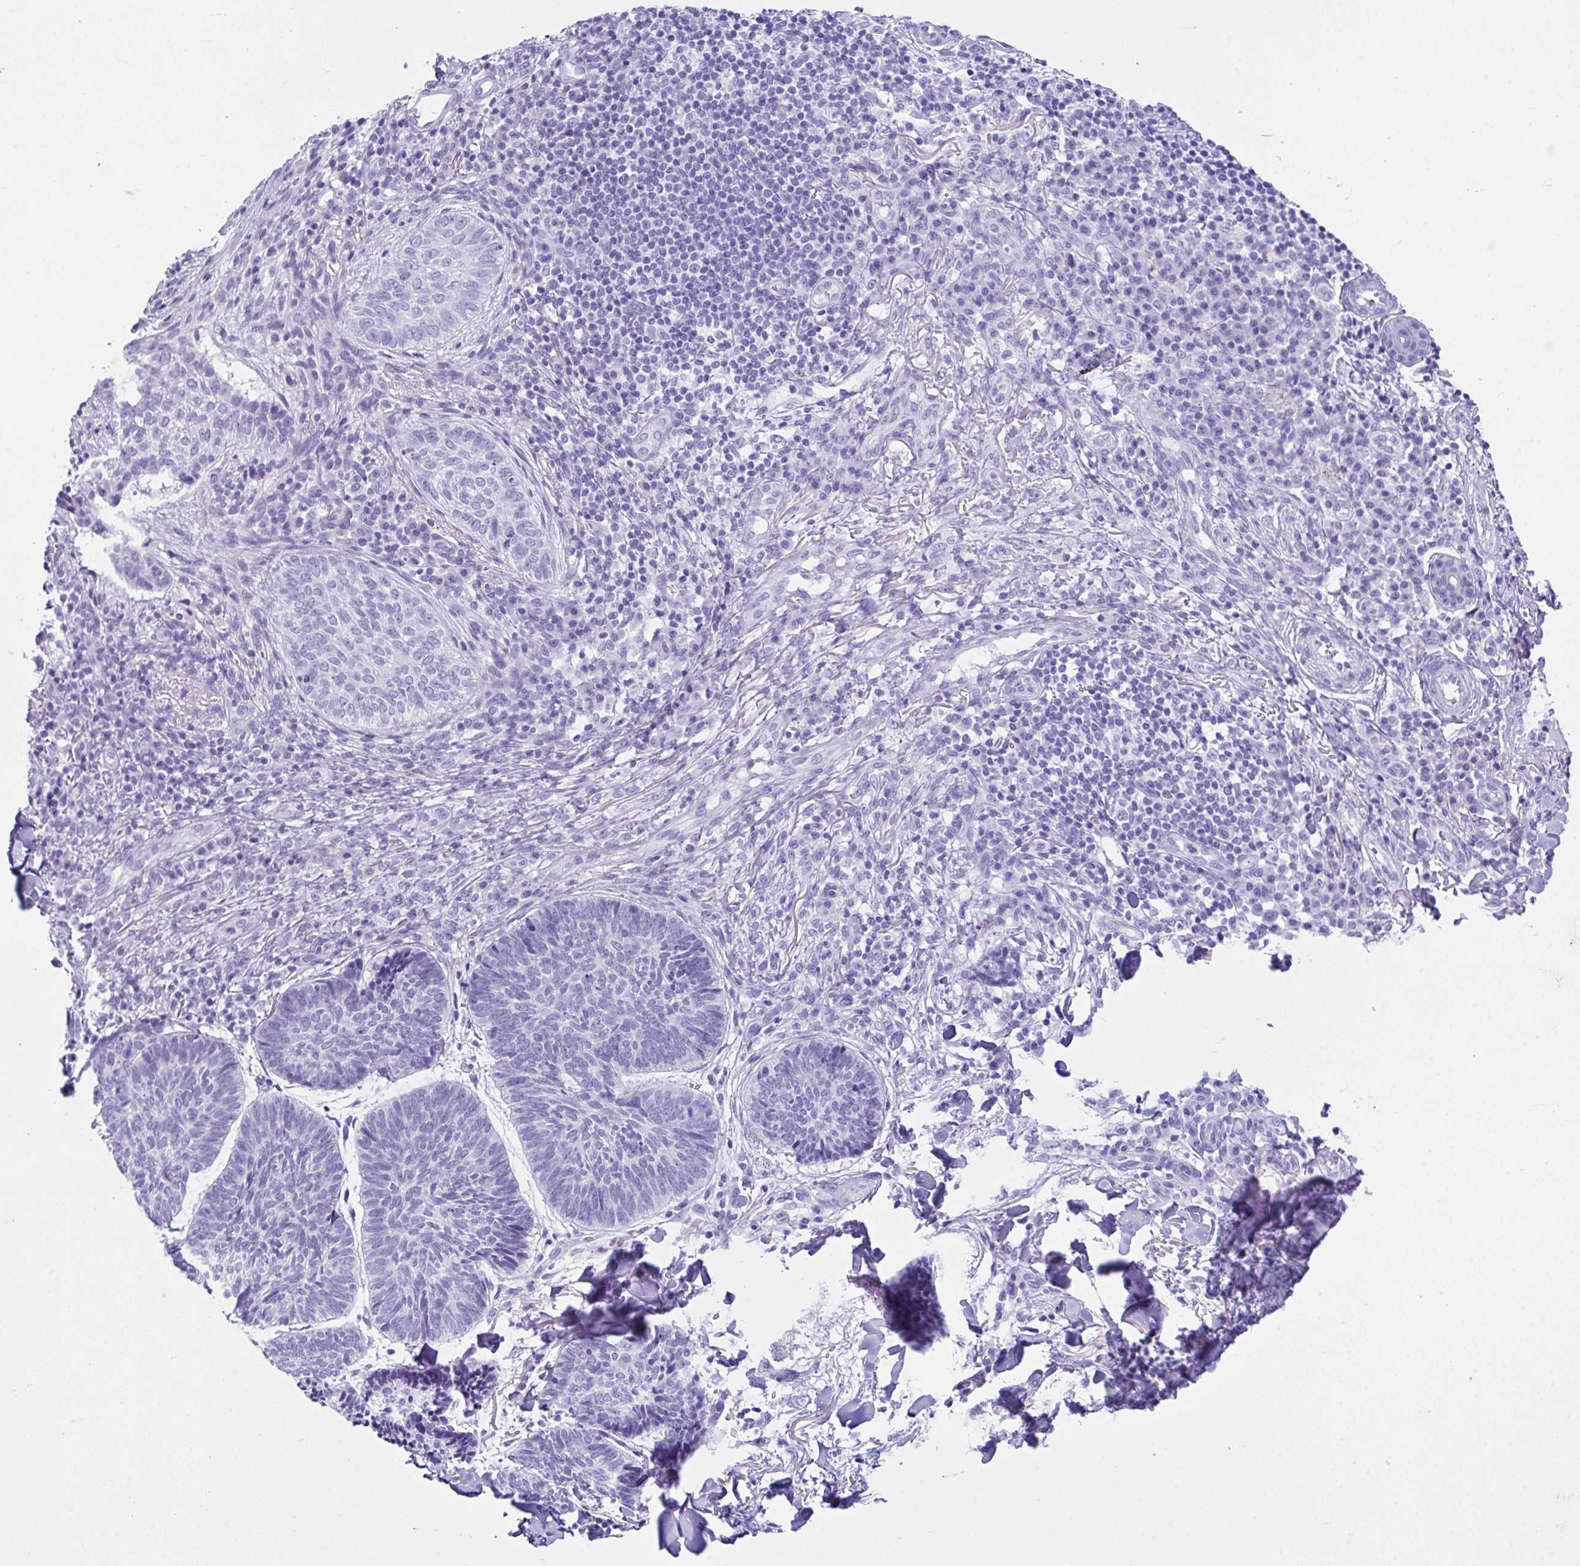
{"staining": {"intensity": "negative", "quantity": "none", "location": "none"}, "tissue": "skin cancer", "cell_type": "Tumor cells", "image_type": "cancer", "snomed": [{"axis": "morphology", "description": "Normal tissue, NOS"}, {"axis": "morphology", "description": "Basal cell carcinoma"}, {"axis": "topography", "description": "Skin"}], "caption": "Tumor cells show no significant protein positivity in skin basal cell carcinoma.", "gene": "LGALS4", "patient": {"sex": "male", "age": 50}}